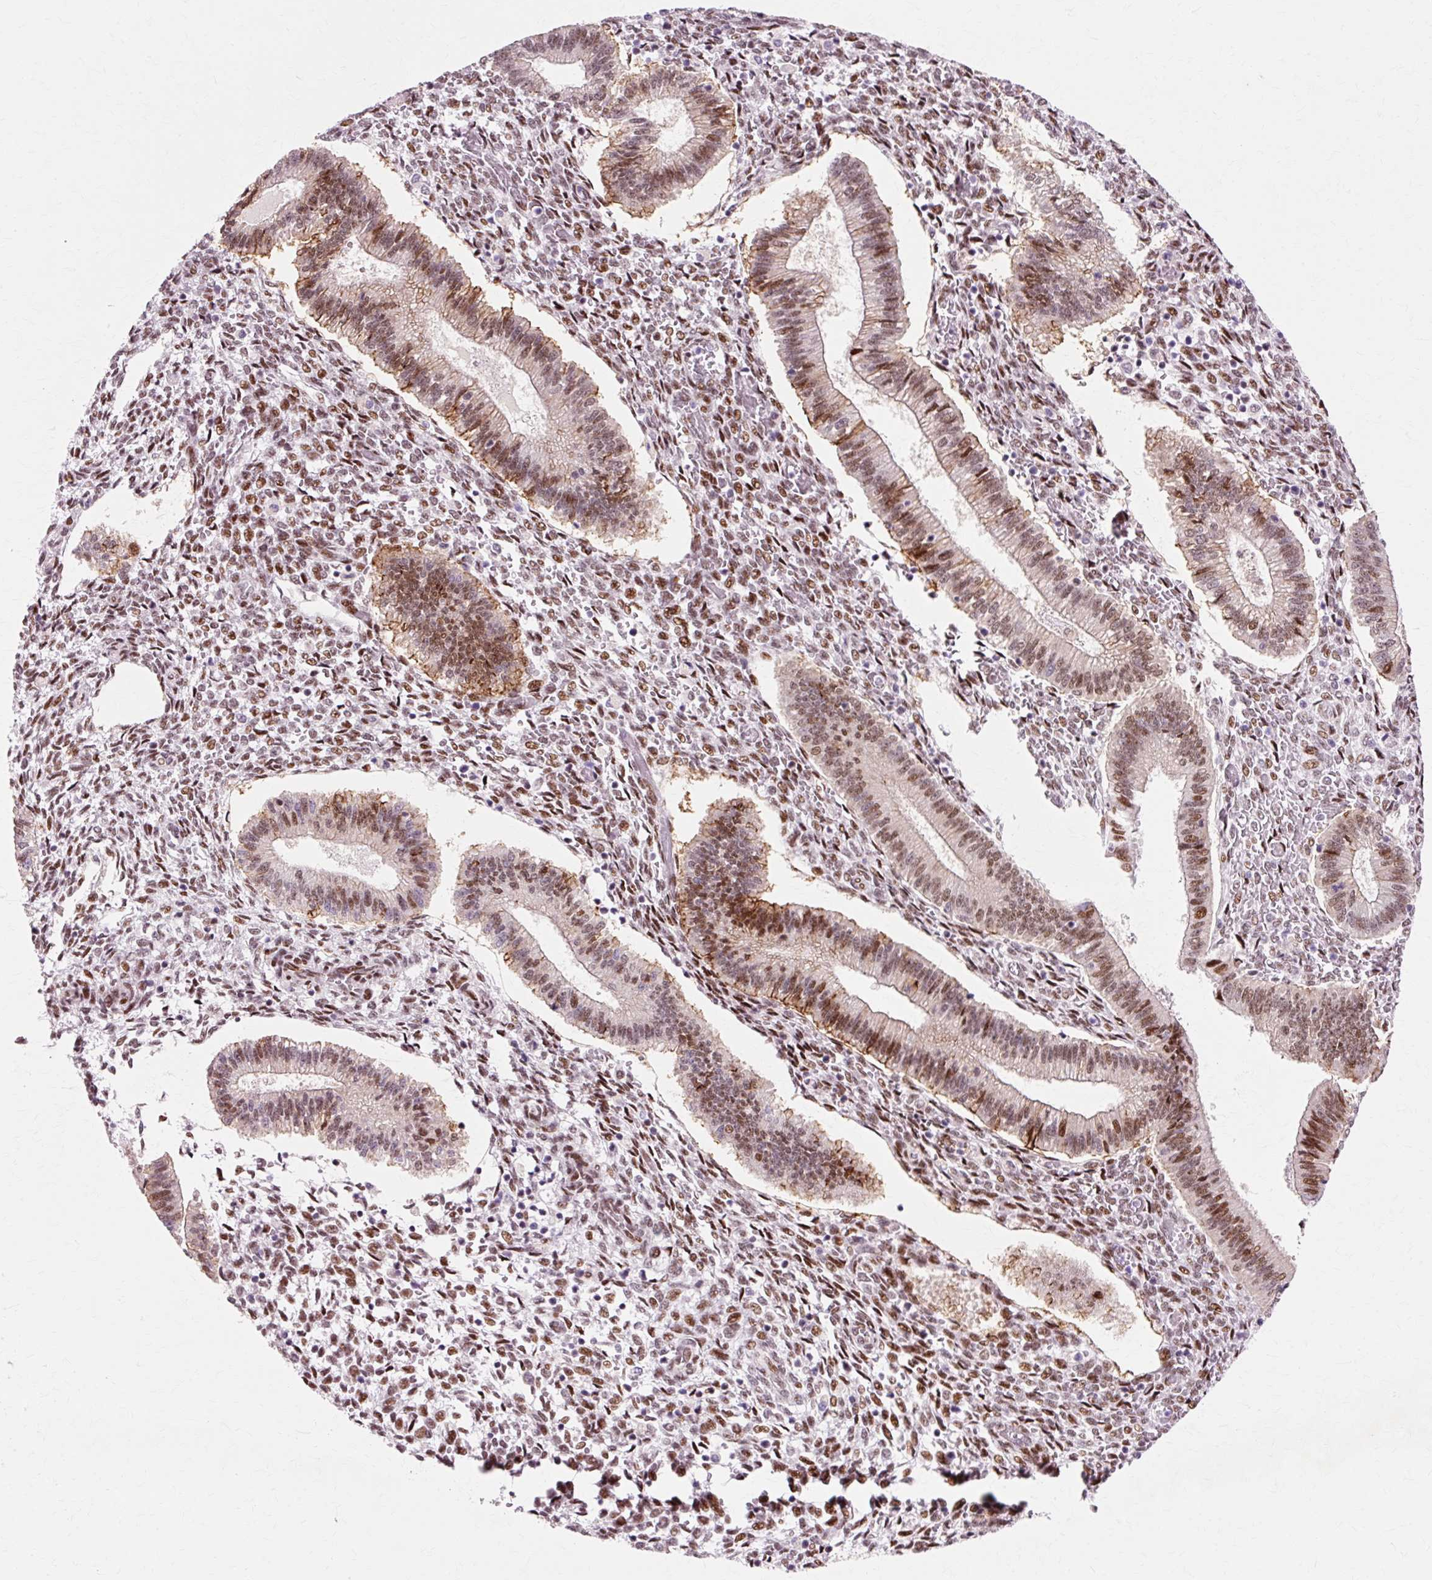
{"staining": {"intensity": "moderate", "quantity": "25%-75%", "location": "nuclear"}, "tissue": "endometrium", "cell_type": "Cells in endometrial stroma", "image_type": "normal", "snomed": [{"axis": "morphology", "description": "Normal tissue, NOS"}, {"axis": "topography", "description": "Endometrium"}], "caption": "Cells in endometrial stroma show medium levels of moderate nuclear positivity in approximately 25%-75% of cells in unremarkable endometrium. (Brightfield microscopy of DAB IHC at high magnification).", "gene": "MACROD2", "patient": {"sex": "female", "age": 25}}